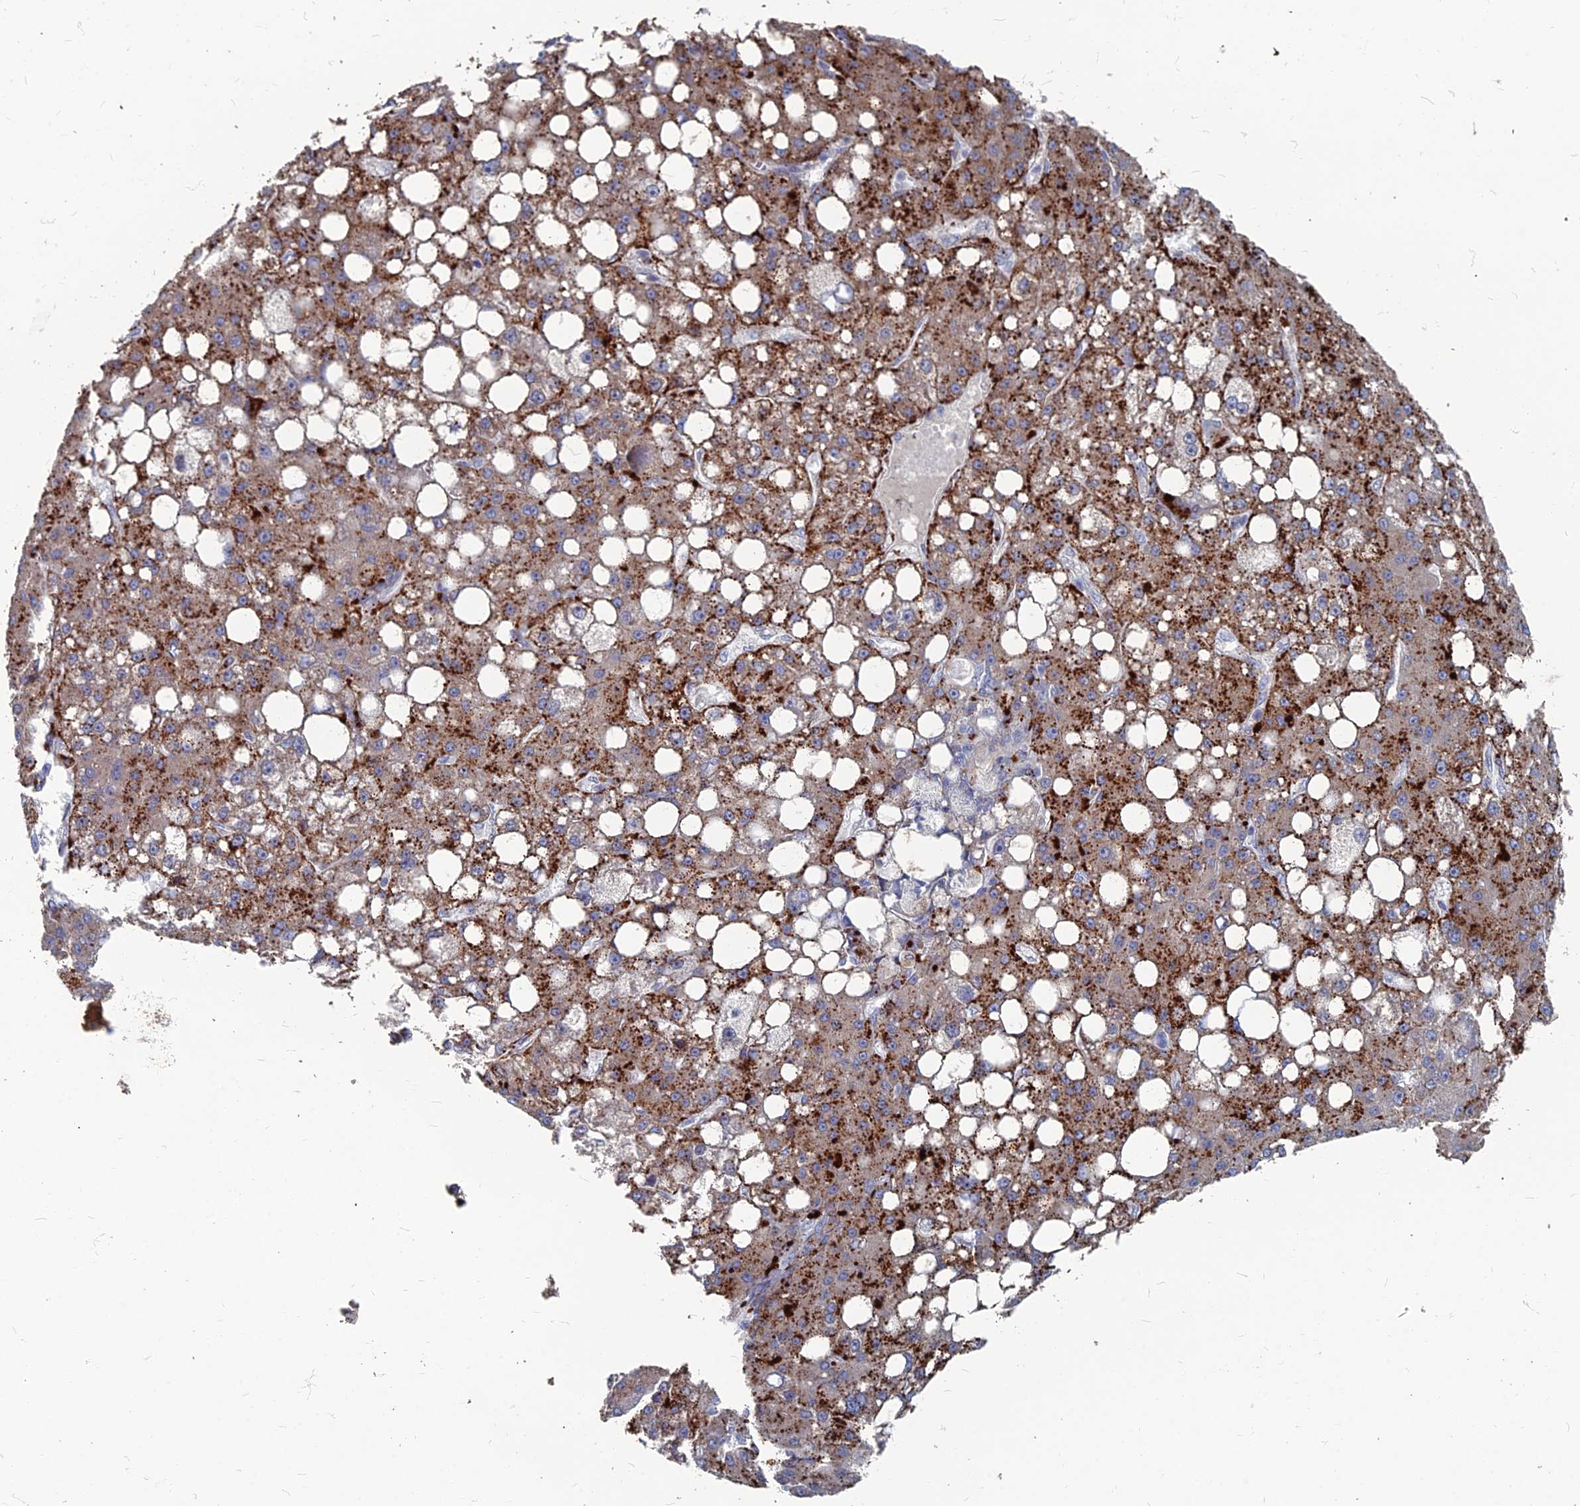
{"staining": {"intensity": "strong", "quantity": "25%-75%", "location": "cytoplasmic/membranous"}, "tissue": "liver cancer", "cell_type": "Tumor cells", "image_type": "cancer", "snomed": [{"axis": "morphology", "description": "Carcinoma, Hepatocellular, NOS"}, {"axis": "topography", "description": "Liver"}], "caption": "DAB immunohistochemical staining of liver hepatocellular carcinoma demonstrates strong cytoplasmic/membranous protein expression in approximately 25%-75% of tumor cells. The protein of interest is shown in brown color, while the nuclei are stained blue.", "gene": "TMEM128", "patient": {"sex": "male", "age": 67}}